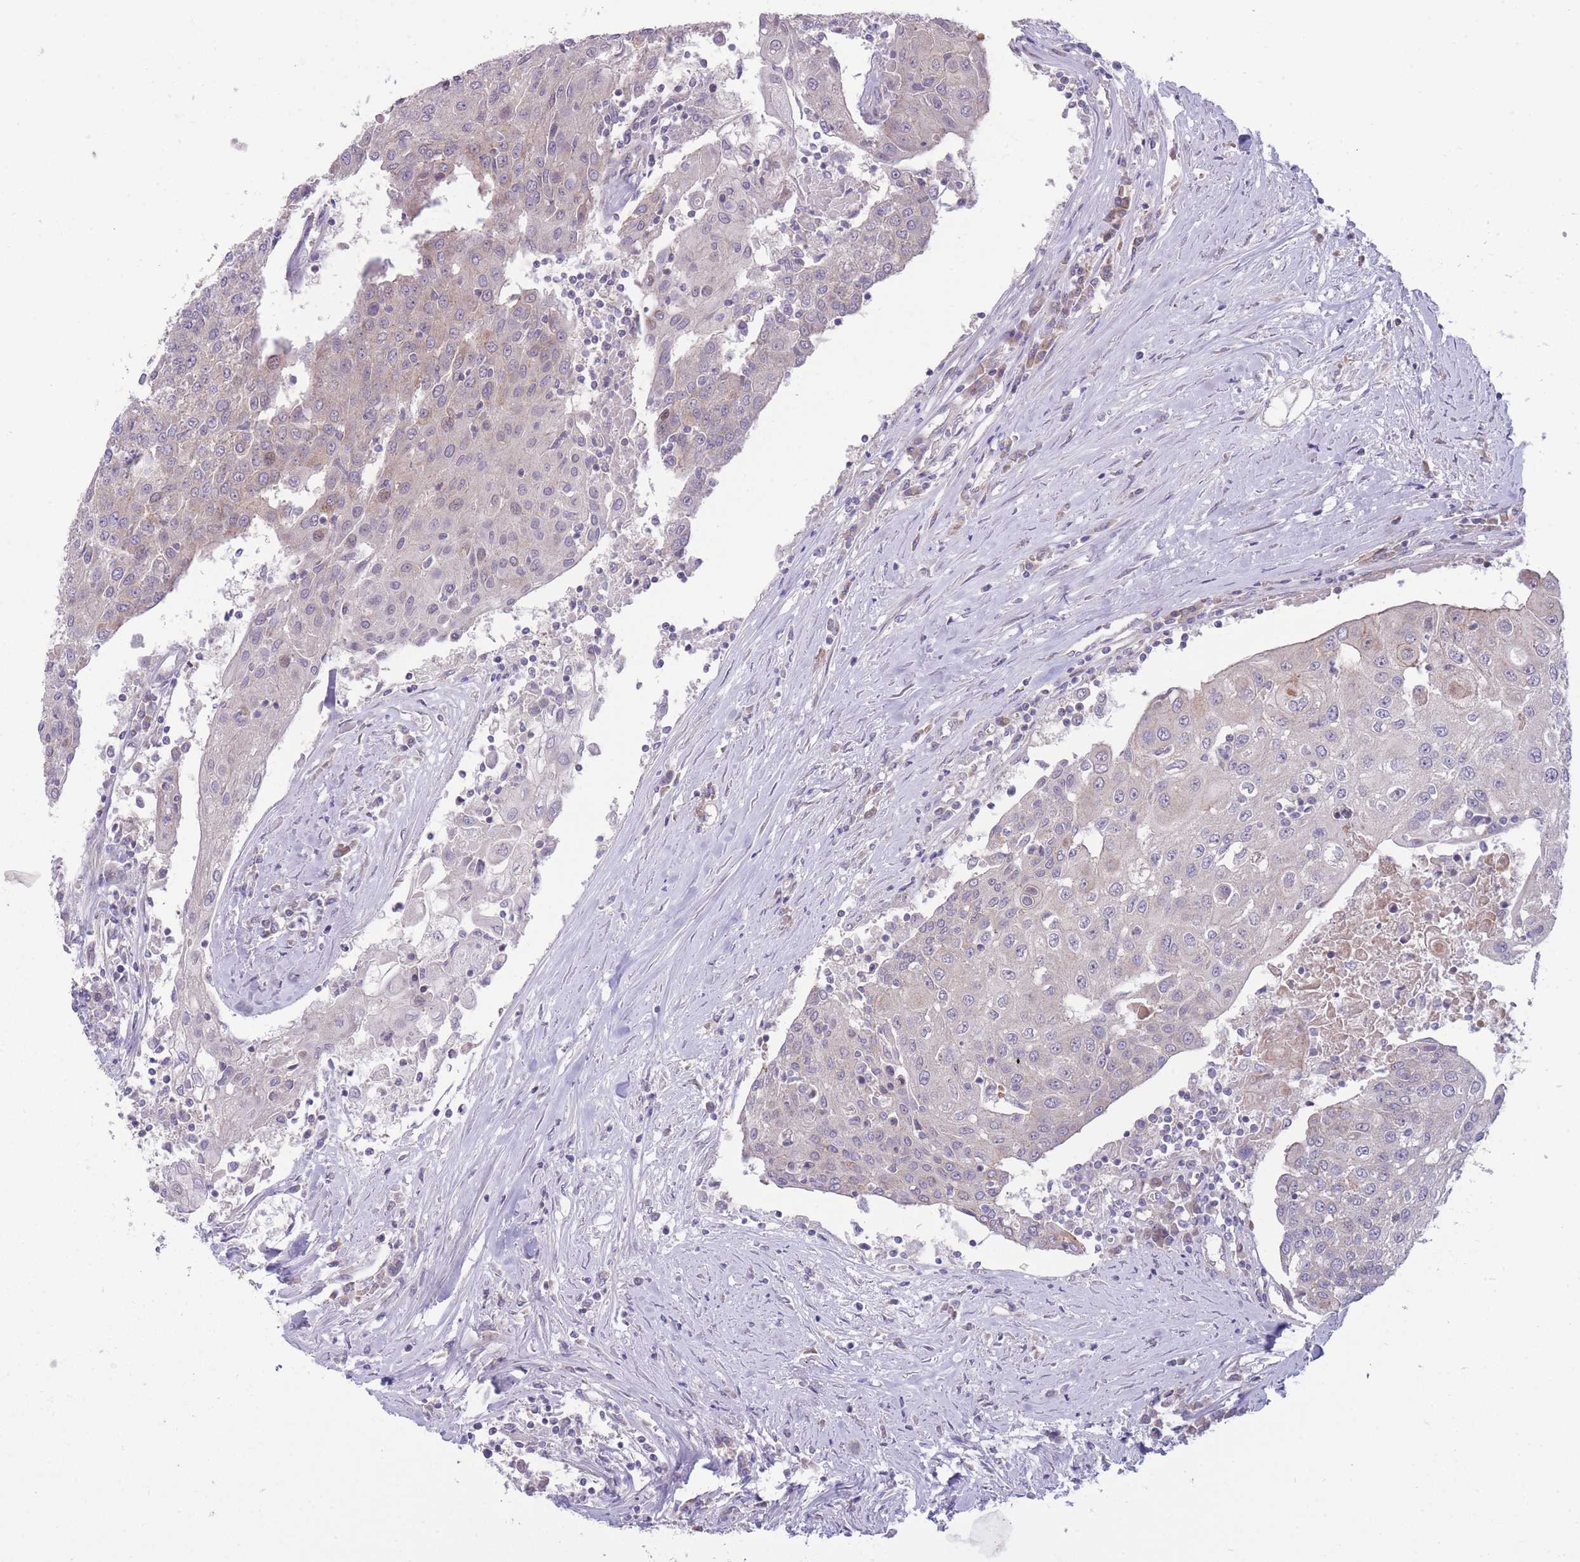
{"staining": {"intensity": "negative", "quantity": "none", "location": "none"}, "tissue": "urothelial cancer", "cell_type": "Tumor cells", "image_type": "cancer", "snomed": [{"axis": "morphology", "description": "Urothelial carcinoma, High grade"}, {"axis": "topography", "description": "Urinary bladder"}], "caption": "High magnification brightfield microscopy of urothelial cancer stained with DAB (3,3'-diaminobenzidine) (brown) and counterstained with hematoxylin (blue): tumor cells show no significant positivity.", "gene": "RIC8A", "patient": {"sex": "female", "age": 85}}